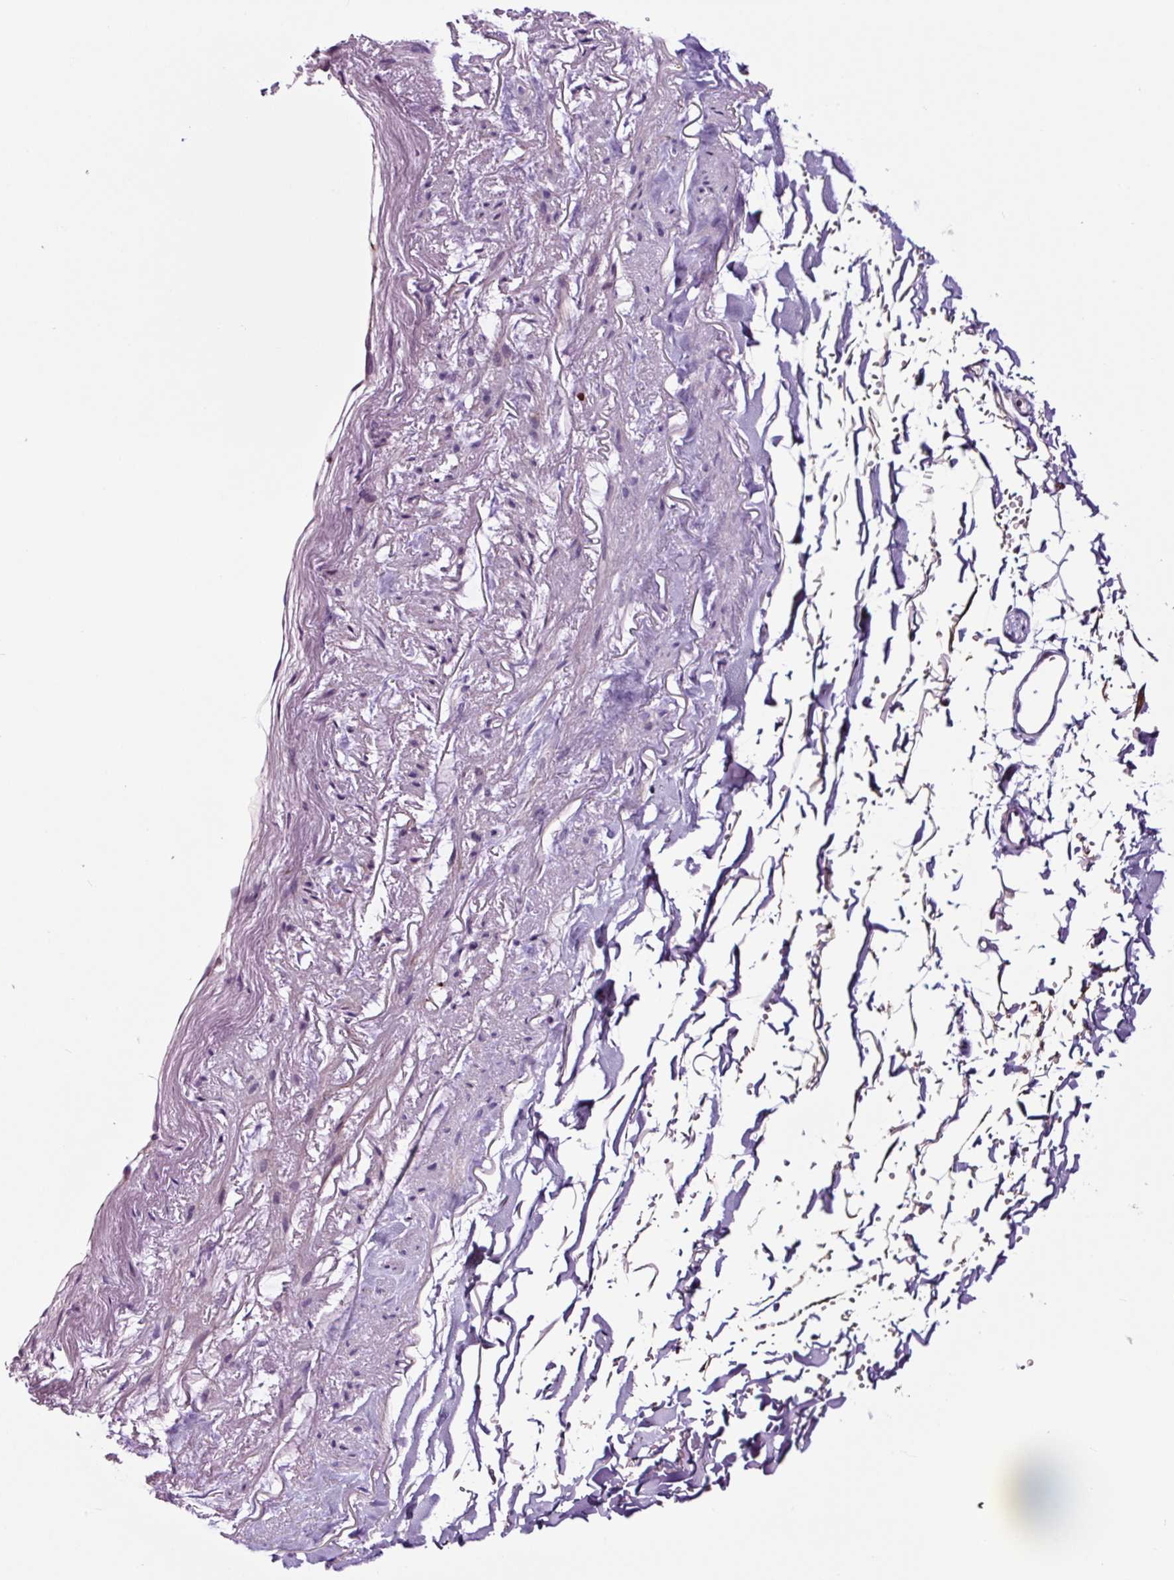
{"staining": {"intensity": "negative", "quantity": "none", "location": "none"}, "tissue": "adipose tissue", "cell_type": "Adipocytes", "image_type": "normal", "snomed": [{"axis": "morphology", "description": "Normal tissue, NOS"}, {"axis": "topography", "description": "Cartilage tissue"}, {"axis": "topography", "description": "Bronchus"}, {"axis": "topography", "description": "Peripheral nerve tissue"}], "caption": "A high-resolution photomicrograph shows IHC staining of normal adipose tissue, which displays no significant positivity in adipocytes. Nuclei are stained in blue.", "gene": "TAFA3", "patient": {"sex": "female", "age": 59}}